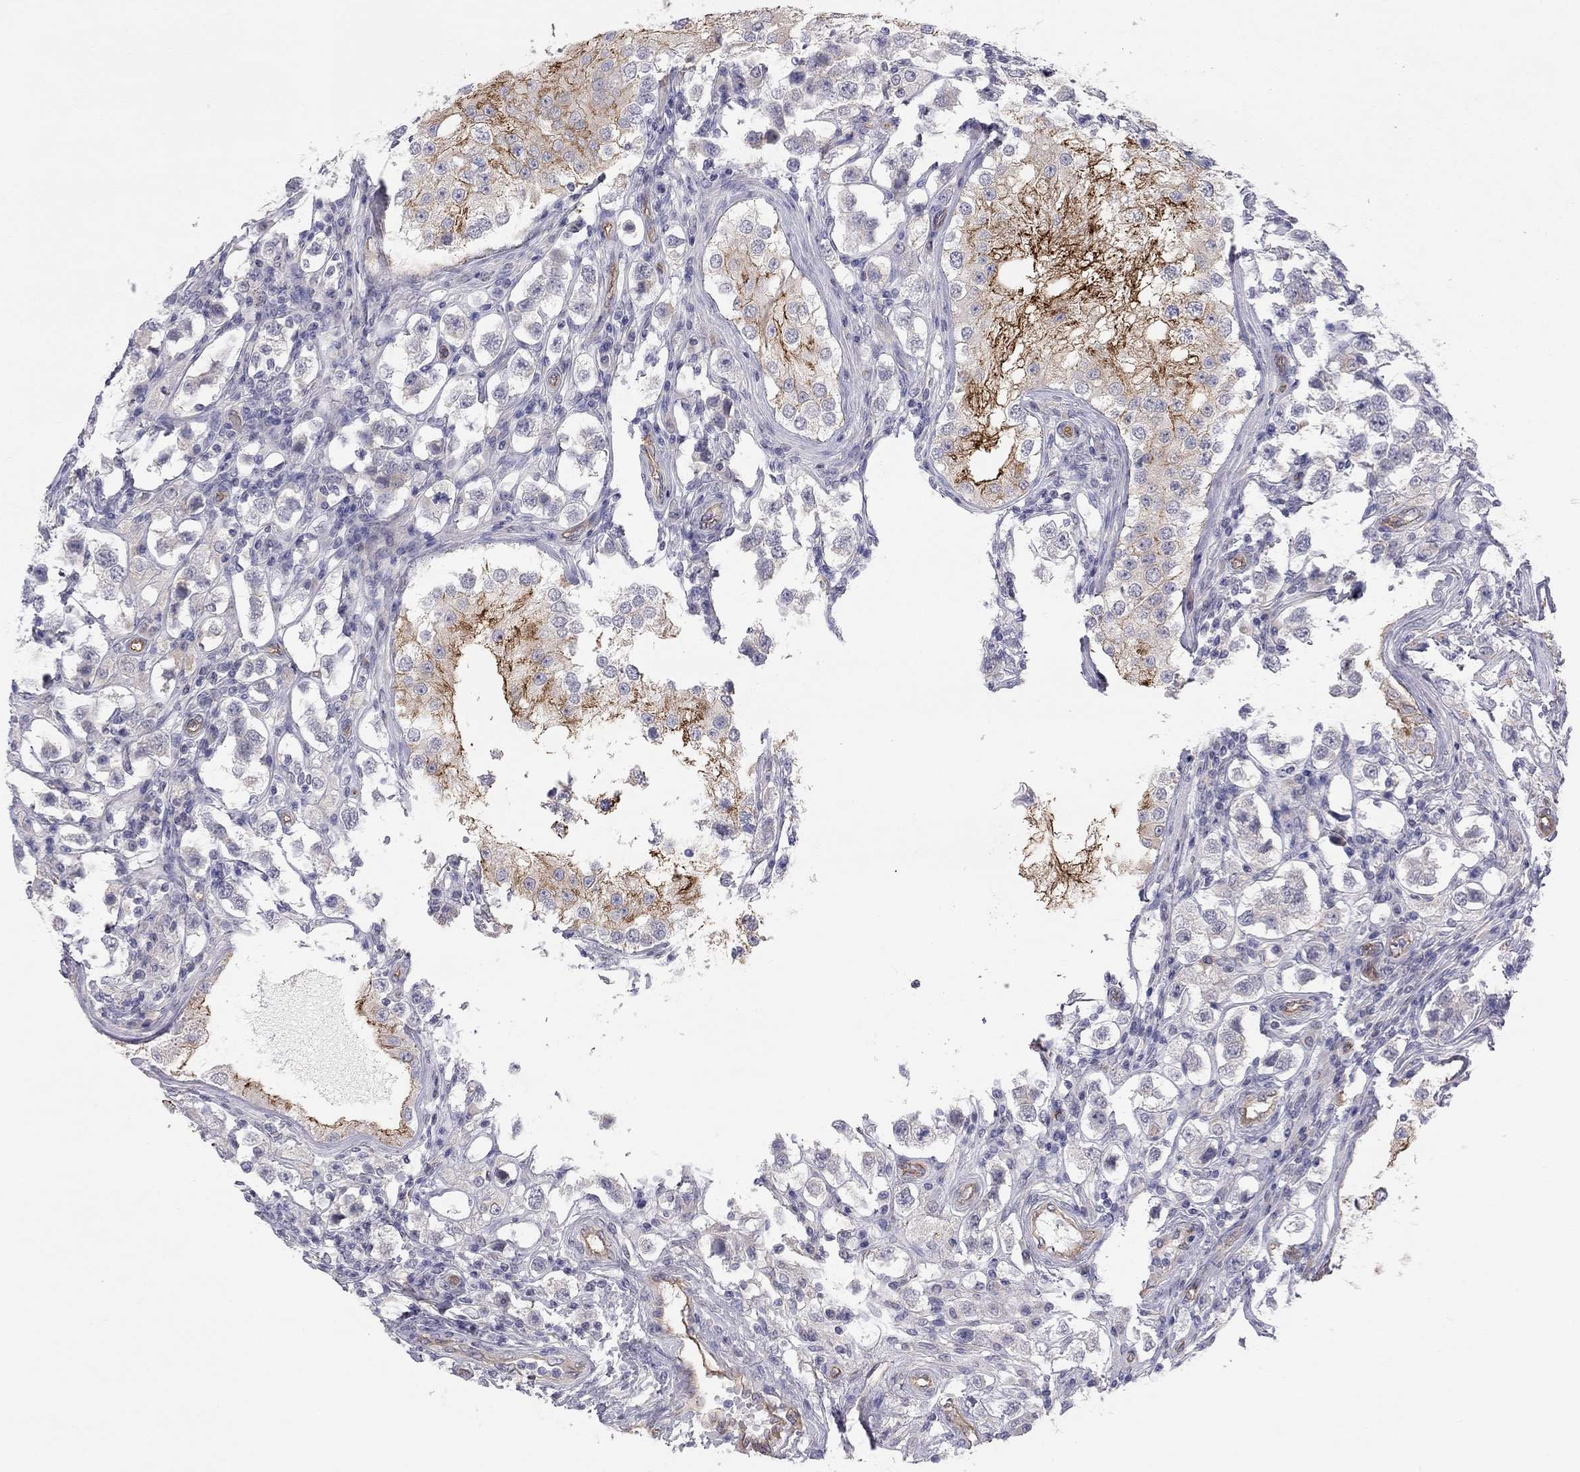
{"staining": {"intensity": "negative", "quantity": "none", "location": "none"}, "tissue": "testis cancer", "cell_type": "Tumor cells", "image_type": "cancer", "snomed": [{"axis": "morphology", "description": "Seminoma, NOS"}, {"axis": "topography", "description": "Testis"}], "caption": "This is a image of IHC staining of seminoma (testis), which shows no positivity in tumor cells.", "gene": "GPRC5B", "patient": {"sex": "male", "age": 37}}